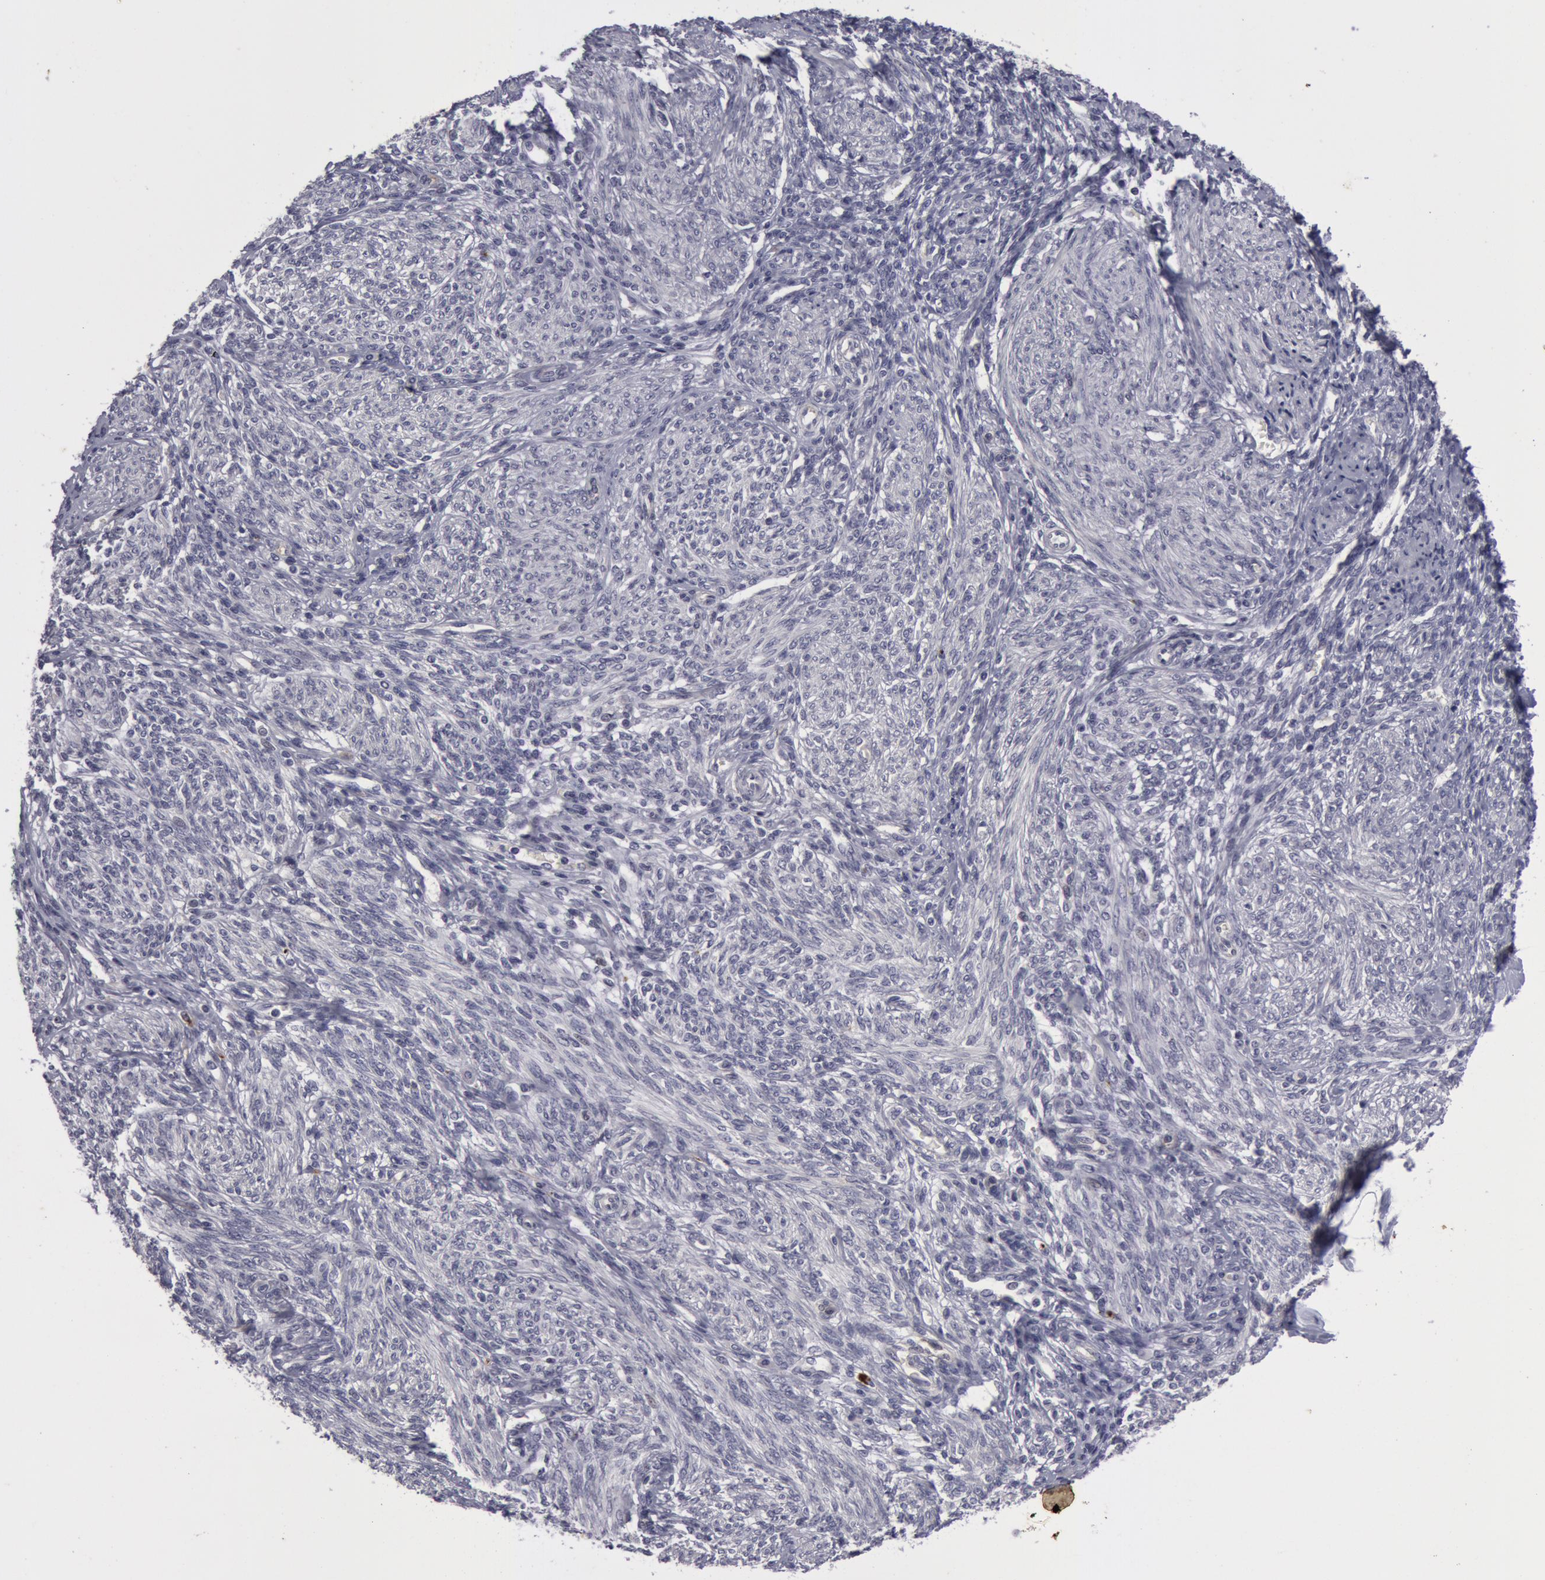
{"staining": {"intensity": "negative", "quantity": "none", "location": "none"}, "tissue": "endometrium", "cell_type": "Cells in endometrial stroma", "image_type": "normal", "snomed": [{"axis": "morphology", "description": "Normal tissue, NOS"}, {"axis": "topography", "description": "Endometrium"}], "caption": "Immunohistochemistry image of normal endometrium: human endometrium stained with DAB displays no significant protein staining in cells in endometrial stroma.", "gene": "NLGN4X", "patient": {"sex": "female", "age": 82}}